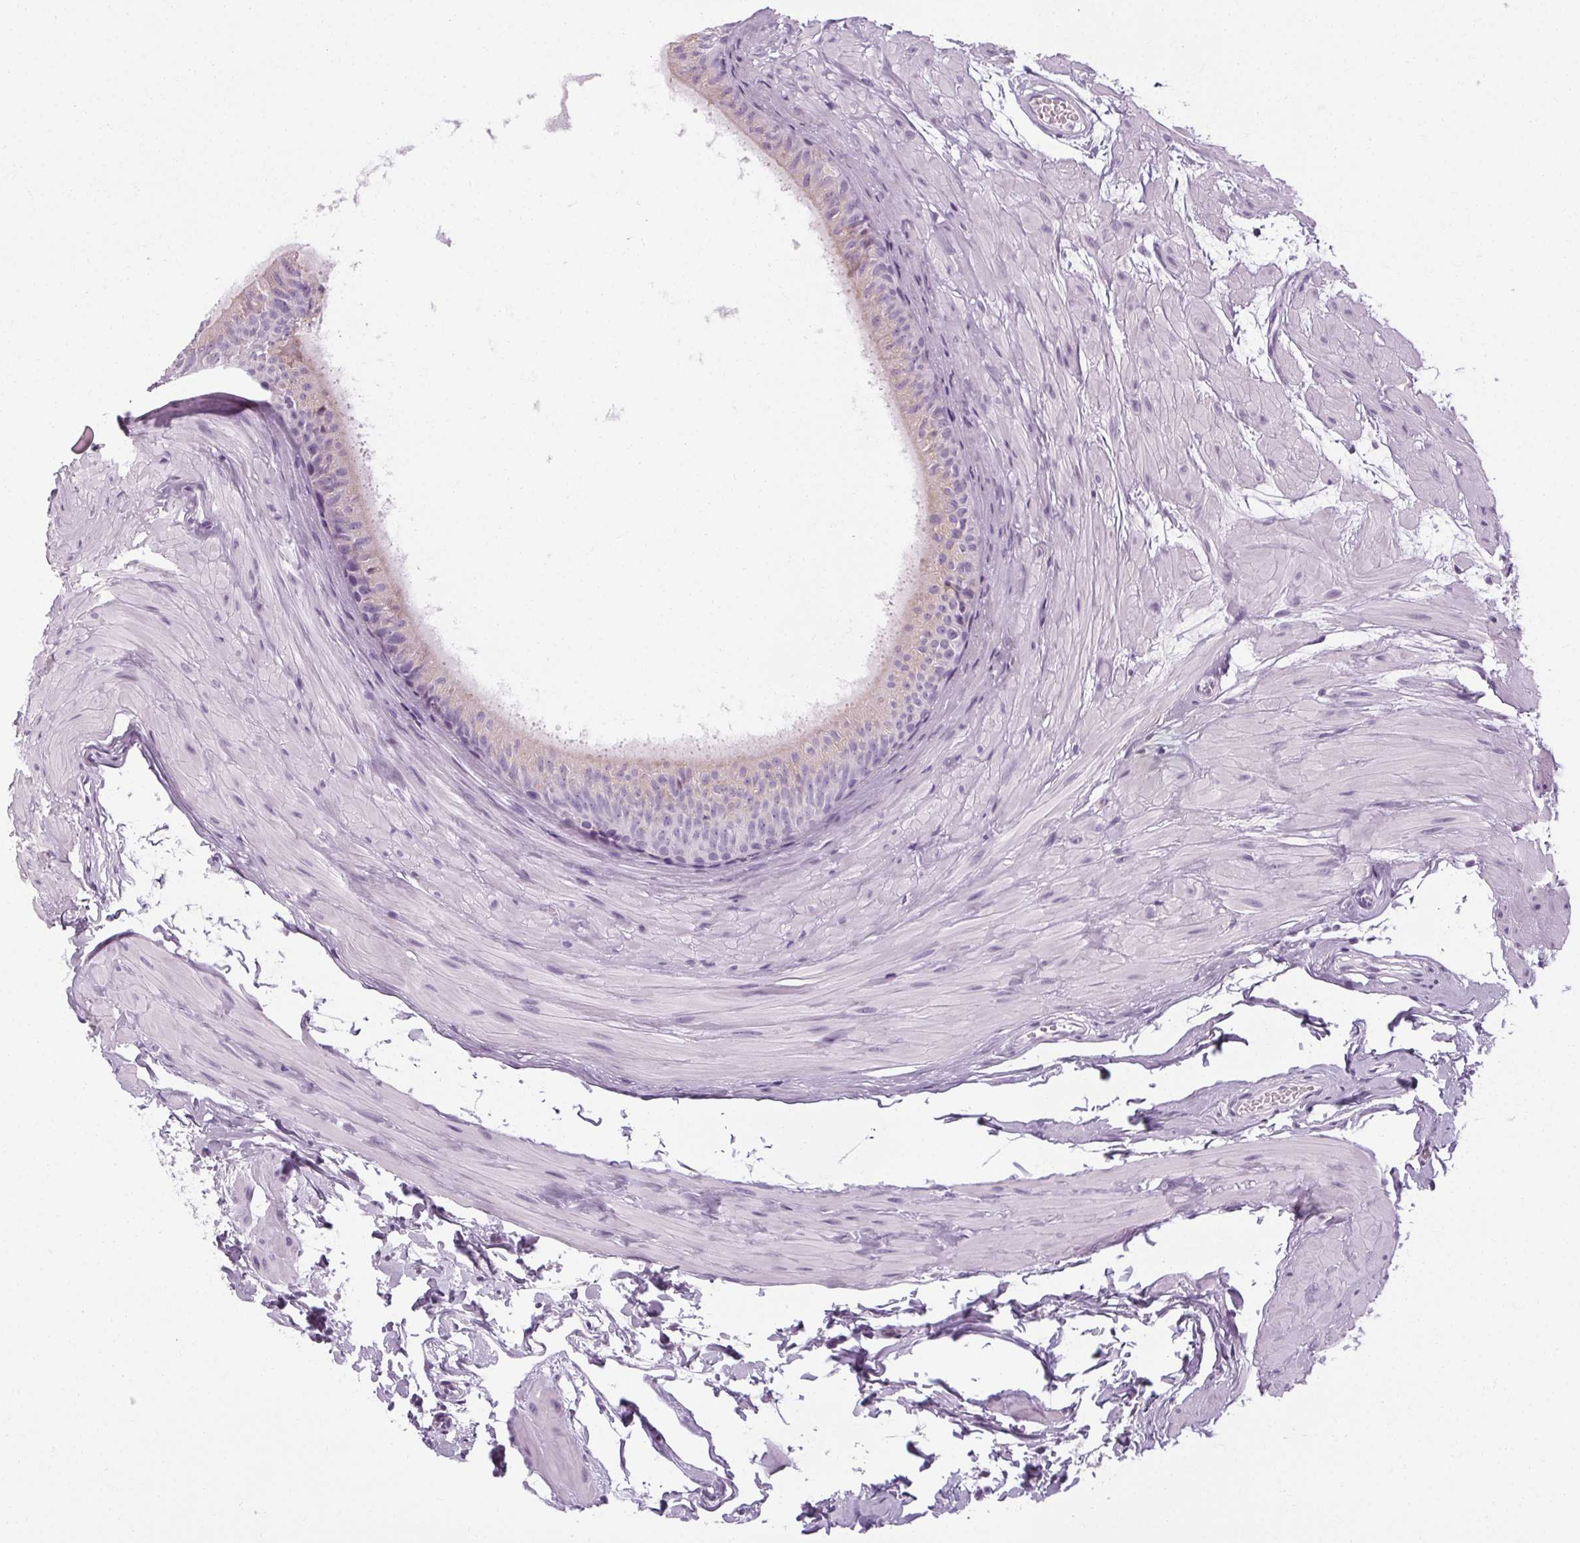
{"staining": {"intensity": "weak", "quantity": "25%-75%", "location": "cytoplasmic/membranous"}, "tissue": "epididymis", "cell_type": "Glandular cells", "image_type": "normal", "snomed": [{"axis": "morphology", "description": "Normal tissue, NOS"}, {"axis": "topography", "description": "Epididymis"}], "caption": "Protein staining of unremarkable epididymis exhibits weak cytoplasmic/membranous staining in about 25%-75% of glandular cells.", "gene": "POMC", "patient": {"sex": "male", "age": 33}}